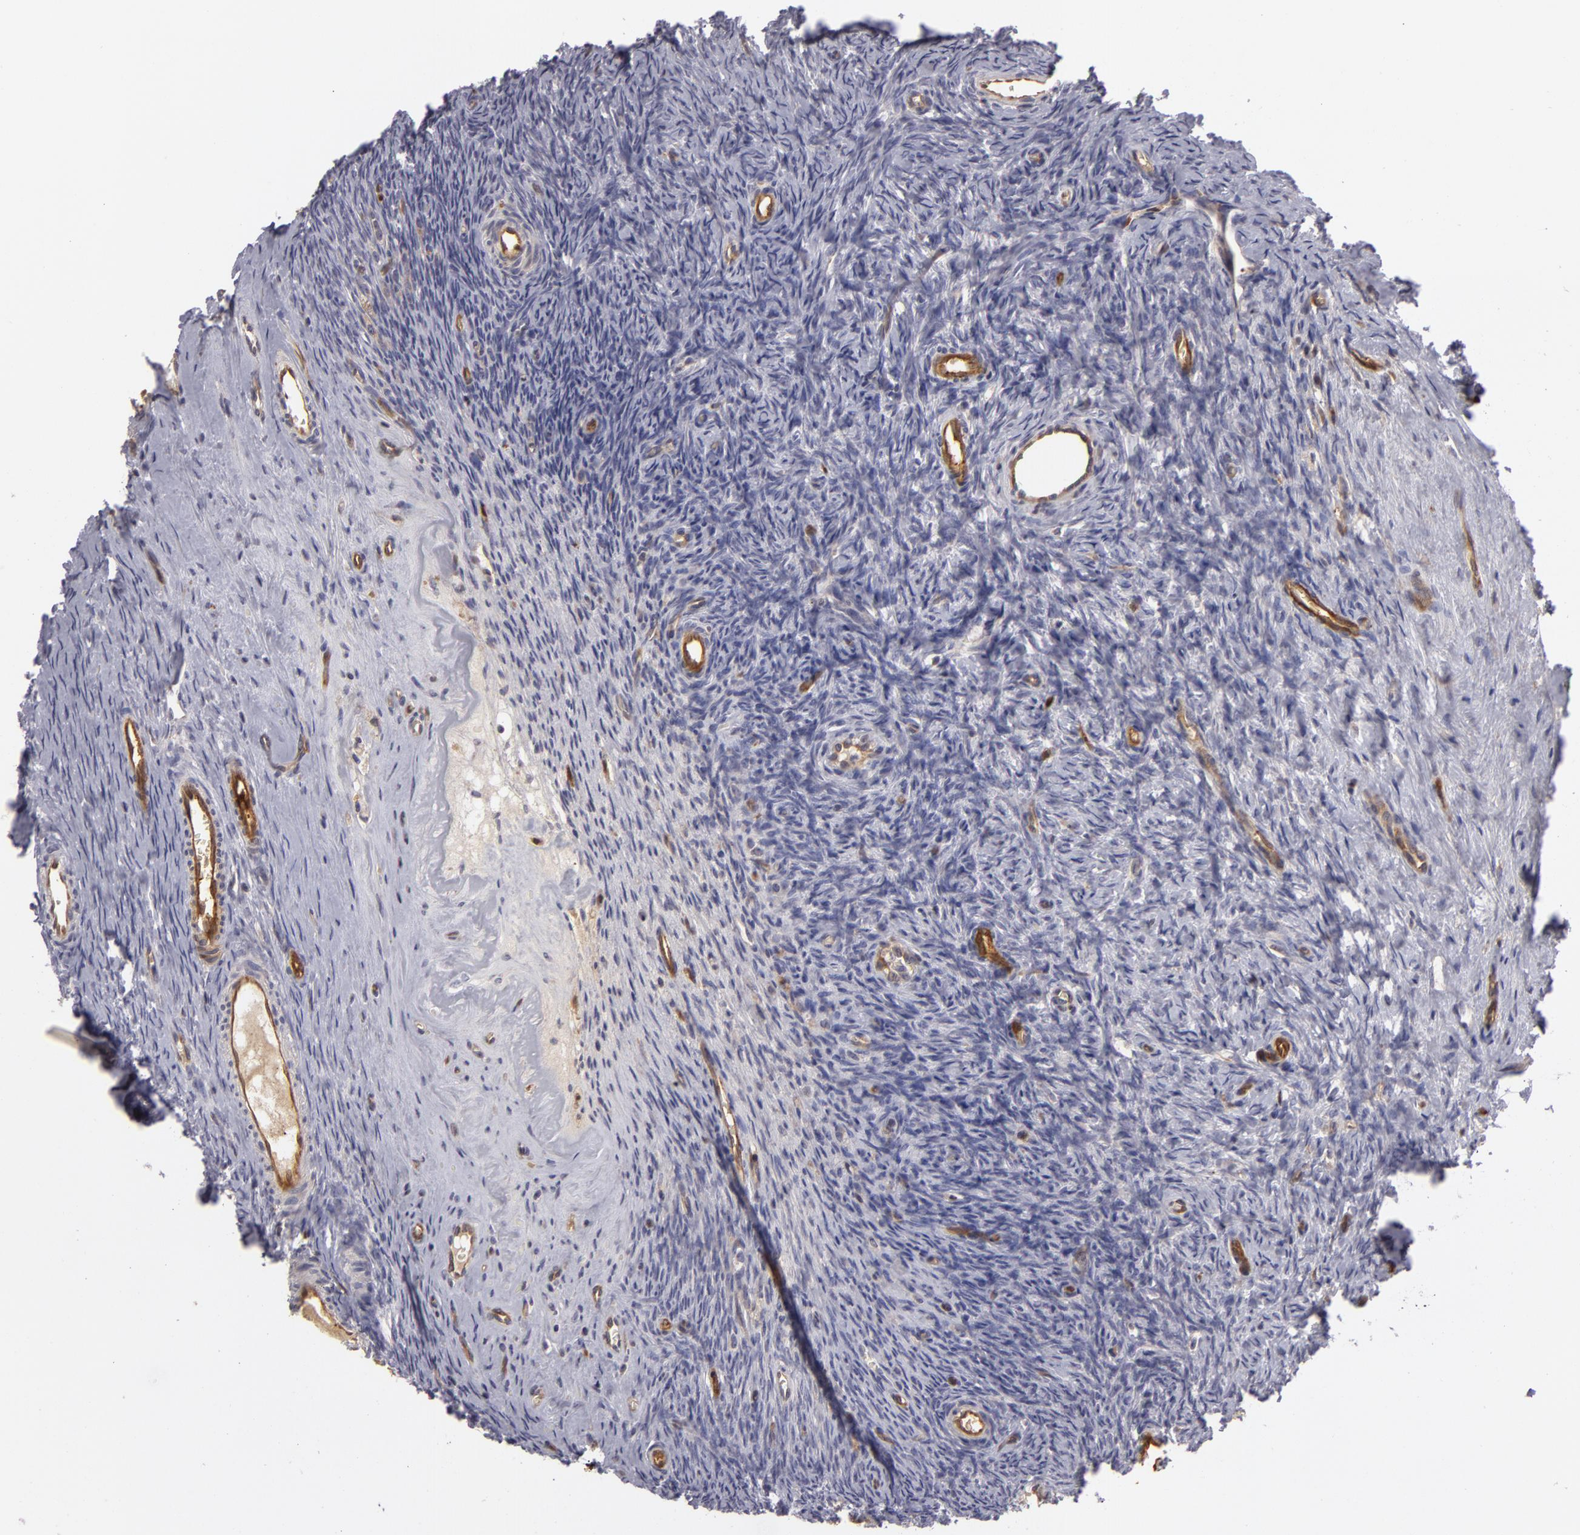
{"staining": {"intensity": "weak", "quantity": "25%-75%", "location": "cytoplasmic/membranous"}, "tissue": "ovary", "cell_type": "Follicle cells", "image_type": "normal", "snomed": [{"axis": "morphology", "description": "Normal tissue, NOS"}, {"axis": "topography", "description": "Ovary"}], "caption": "This micrograph exhibits IHC staining of normal ovary, with low weak cytoplasmic/membranous expression in approximately 25%-75% of follicle cells.", "gene": "ZNF229", "patient": {"sex": "female", "age": 32}}